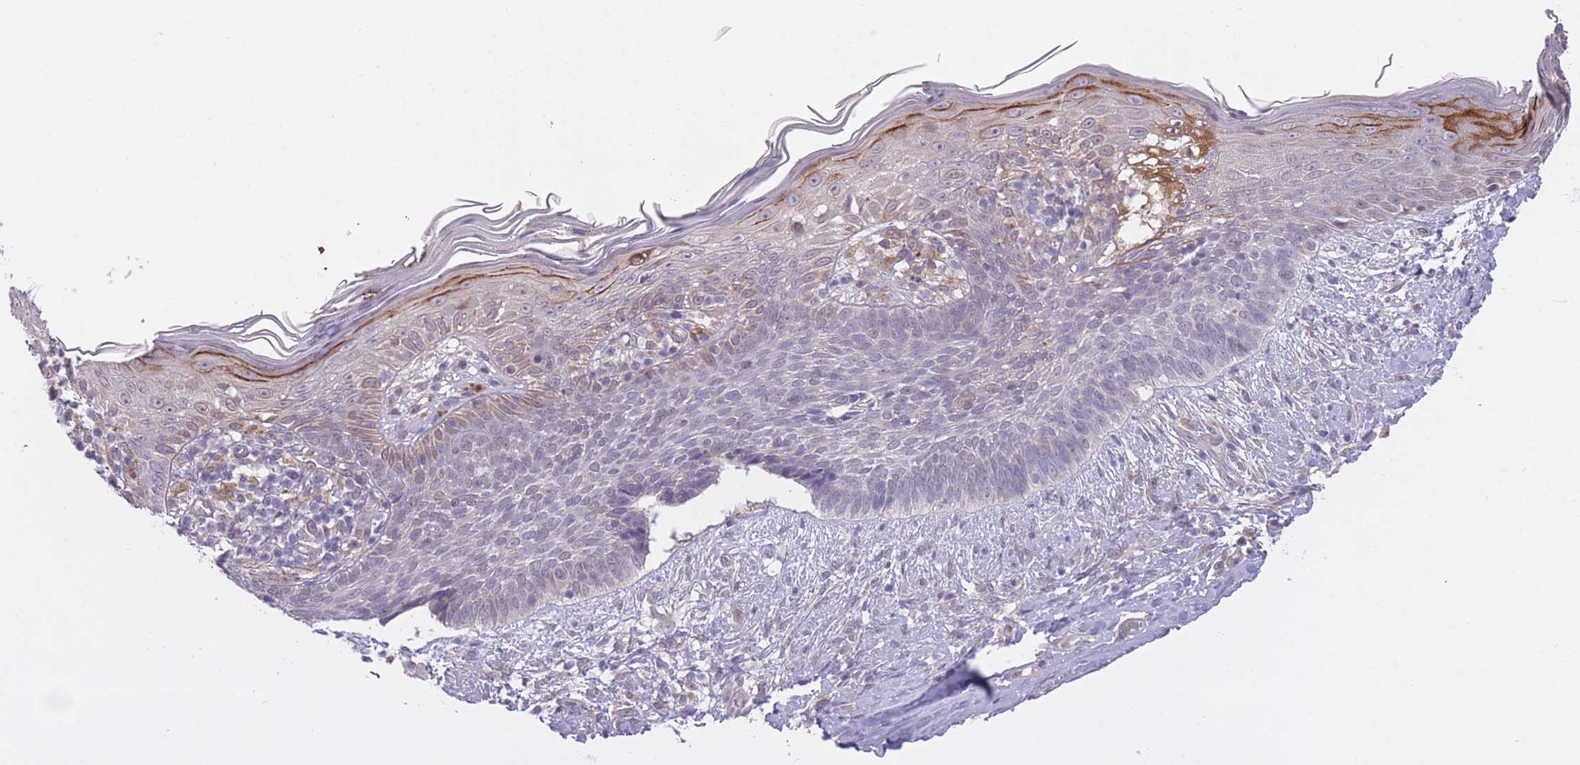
{"staining": {"intensity": "negative", "quantity": "none", "location": "none"}, "tissue": "skin cancer", "cell_type": "Tumor cells", "image_type": "cancer", "snomed": [{"axis": "morphology", "description": "Basal cell carcinoma"}, {"axis": "topography", "description": "Skin"}], "caption": "A photomicrograph of human skin cancer (basal cell carcinoma) is negative for staining in tumor cells.", "gene": "ARPIN", "patient": {"sex": "male", "age": 73}}